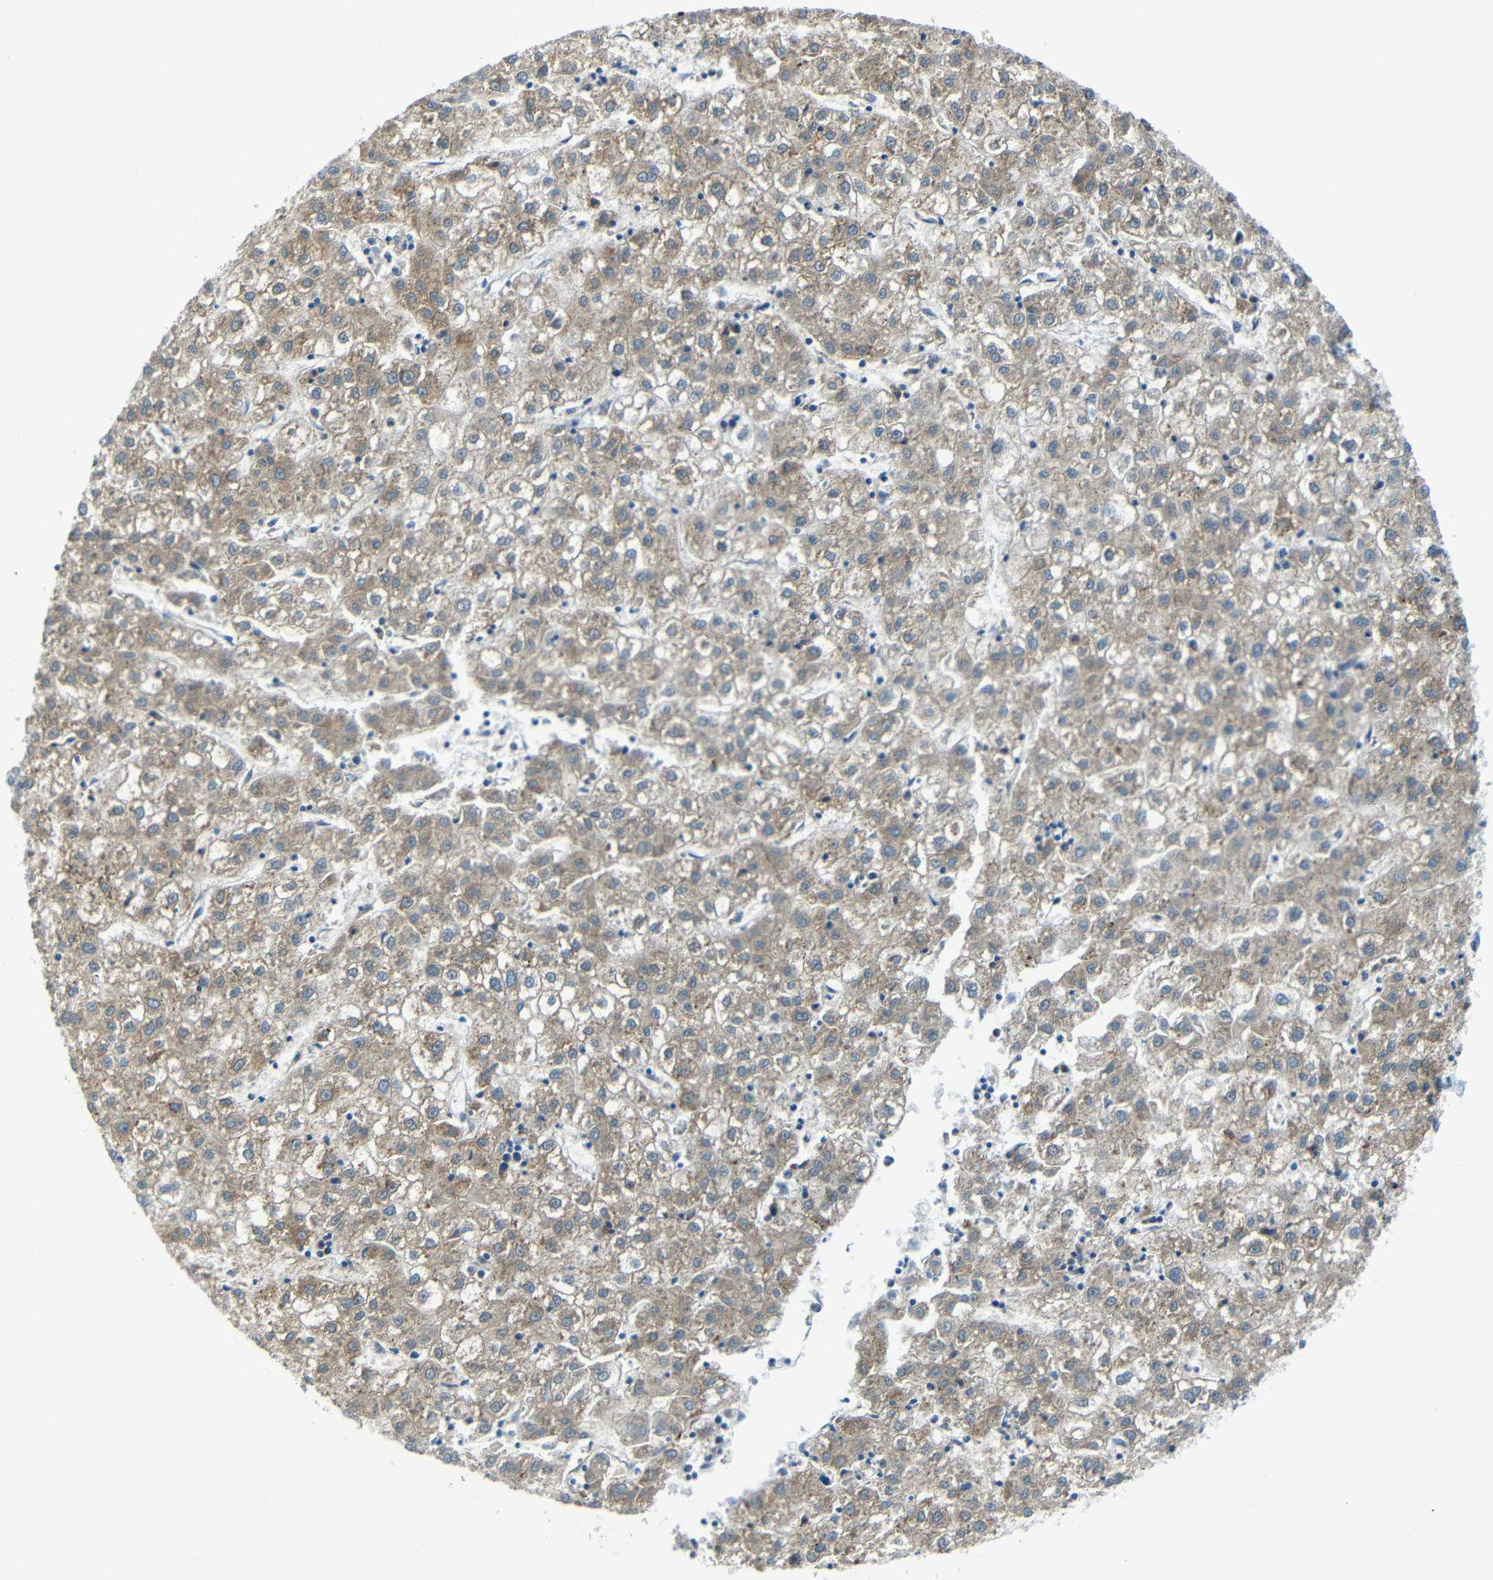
{"staining": {"intensity": "weak", "quantity": ">75%", "location": "cytoplasmic/membranous"}, "tissue": "liver cancer", "cell_type": "Tumor cells", "image_type": "cancer", "snomed": [{"axis": "morphology", "description": "Carcinoma, Hepatocellular, NOS"}, {"axis": "topography", "description": "Liver"}], "caption": "Hepatocellular carcinoma (liver) stained with DAB immunohistochemistry (IHC) reveals low levels of weak cytoplasmic/membranous positivity in approximately >75% of tumor cells. The staining is performed using DAB (3,3'-diaminobenzidine) brown chromogen to label protein expression. The nuclei are counter-stained blue using hematoxylin.", "gene": "ANKRD22", "patient": {"sex": "male", "age": 72}}